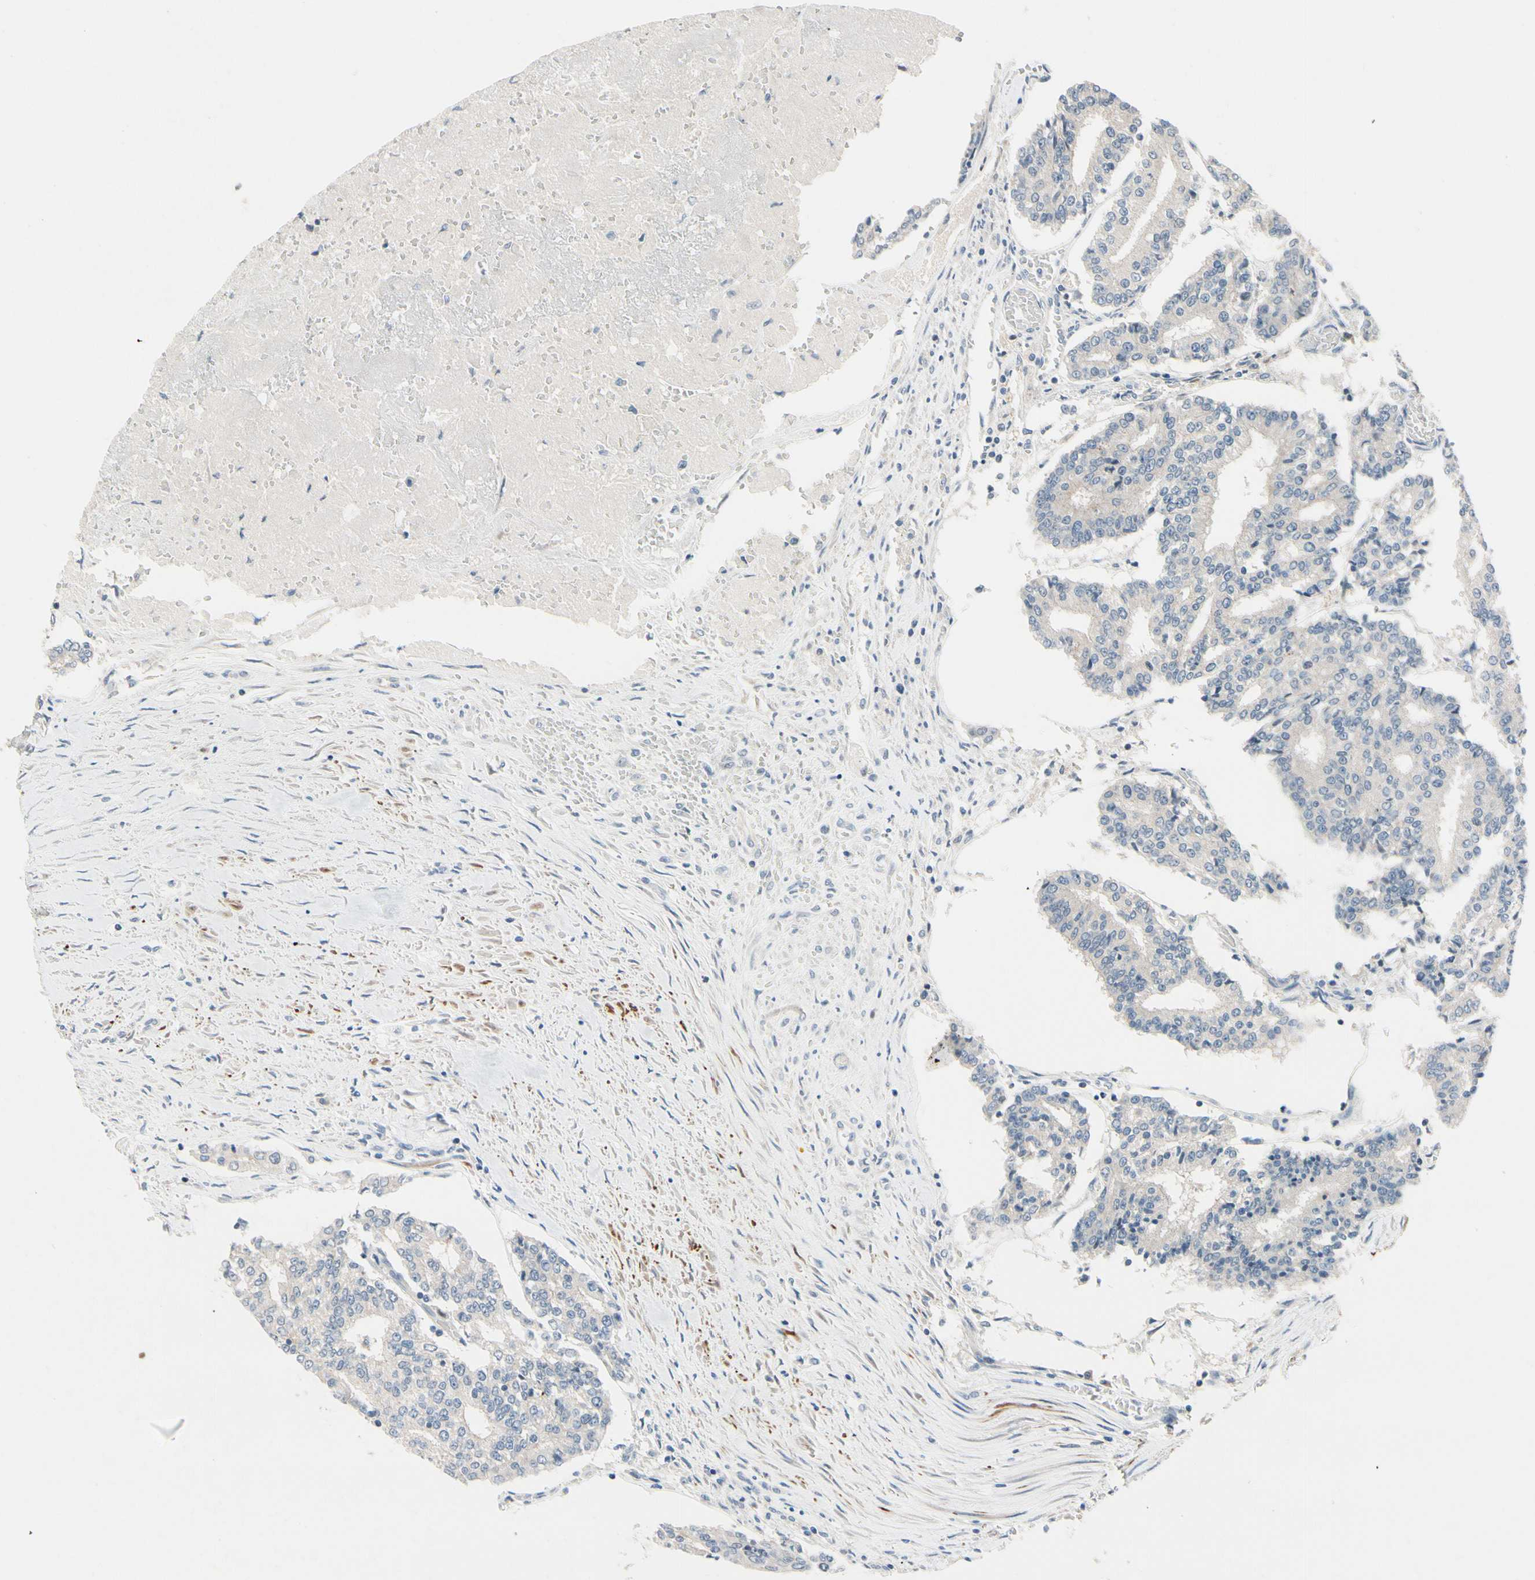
{"staining": {"intensity": "negative", "quantity": "none", "location": "none"}, "tissue": "prostate cancer", "cell_type": "Tumor cells", "image_type": "cancer", "snomed": [{"axis": "morphology", "description": "Adenocarcinoma, High grade"}, {"axis": "topography", "description": "Prostate"}], "caption": "A histopathology image of human prostate cancer (high-grade adenocarcinoma) is negative for staining in tumor cells.", "gene": "SLC27A6", "patient": {"sex": "male", "age": 55}}